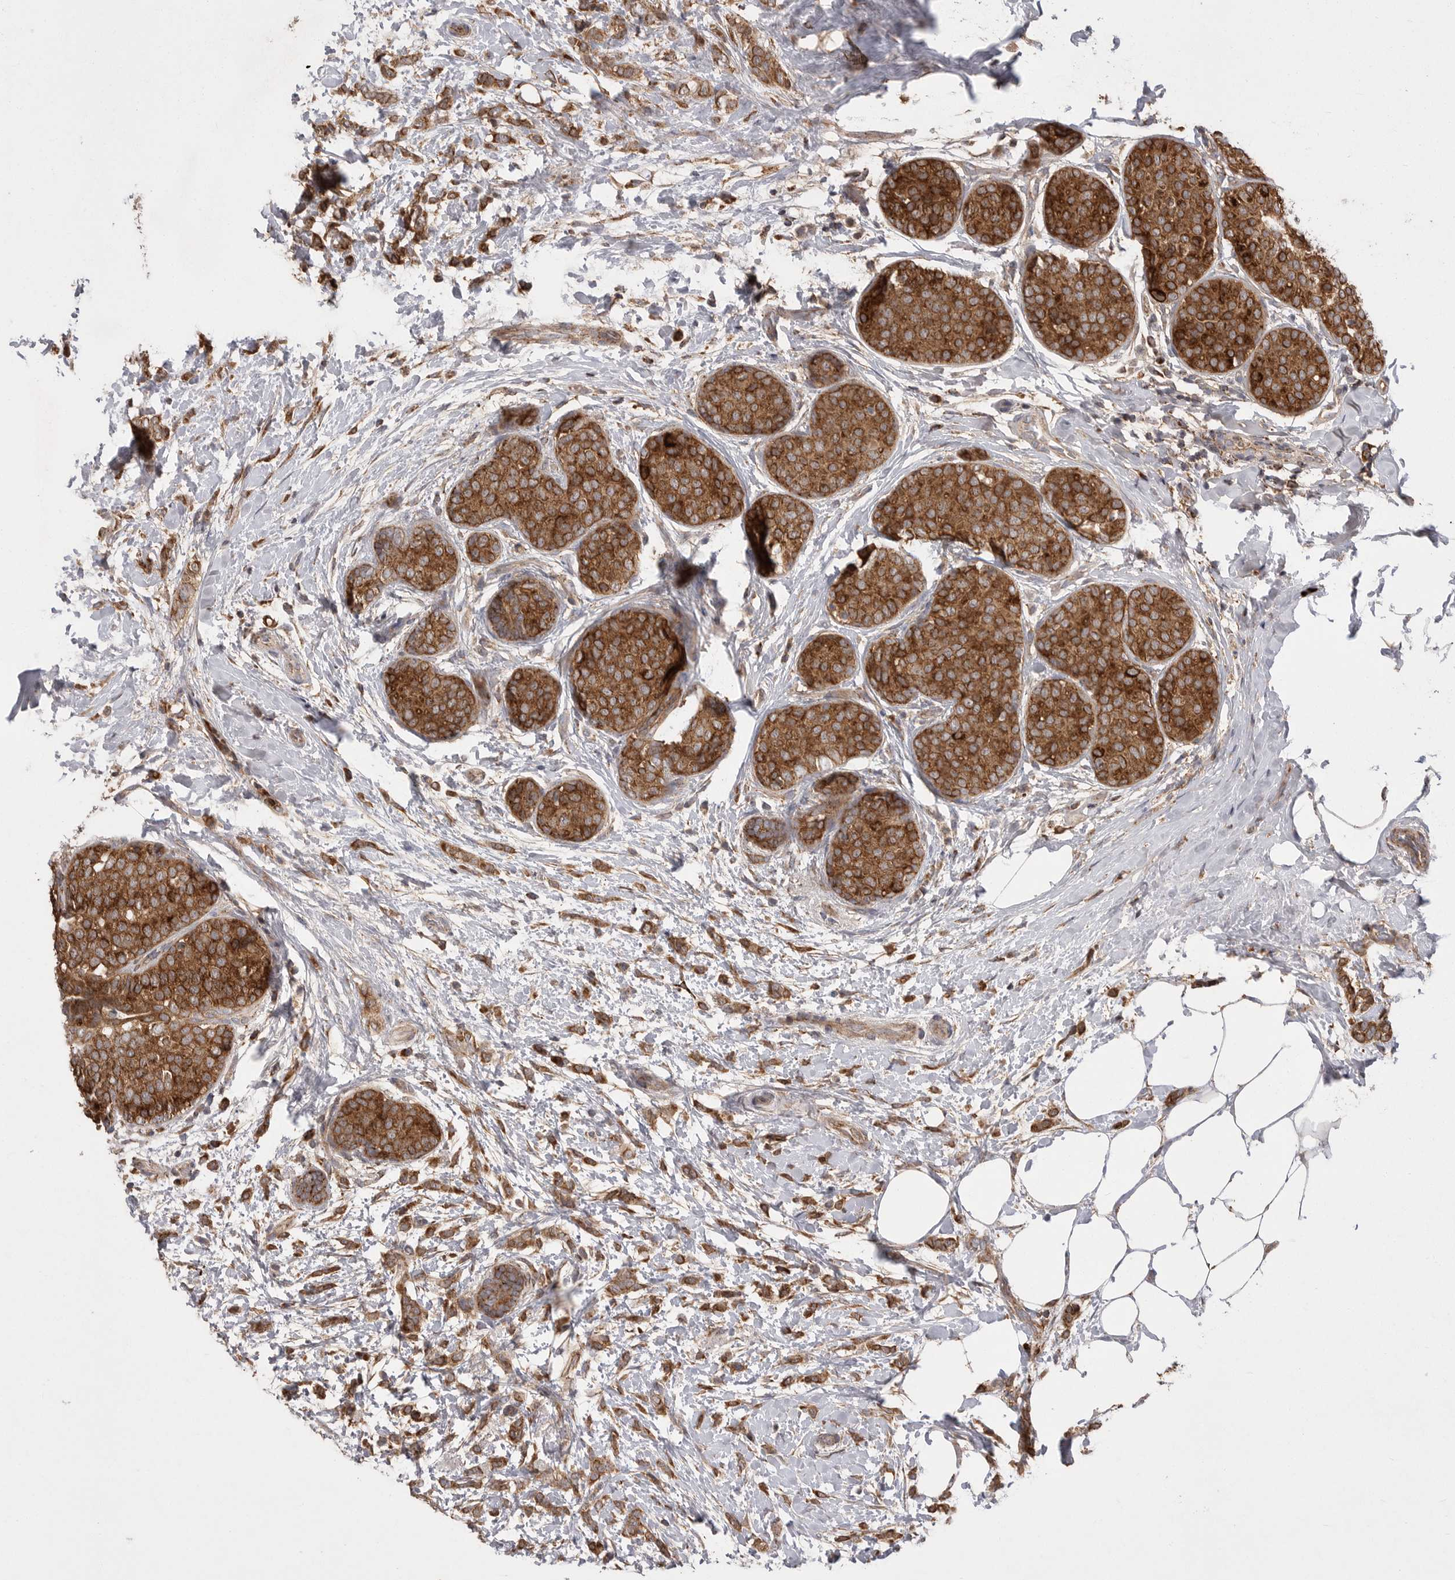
{"staining": {"intensity": "moderate", "quantity": ">75%", "location": "cytoplasmic/membranous"}, "tissue": "breast cancer", "cell_type": "Tumor cells", "image_type": "cancer", "snomed": [{"axis": "morphology", "description": "Lobular carcinoma, in situ"}, {"axis": "morphology", "description": "Lobular carcinoma"}, {"axis": "topography", "description": "Breast"}], "caption": "Lobular carcinoma (breast) stained with a protein marker exhibits moderate staining in tumor cells.", "gene": "KYAT3", "patient": {"sex": "female", "age": 41}}